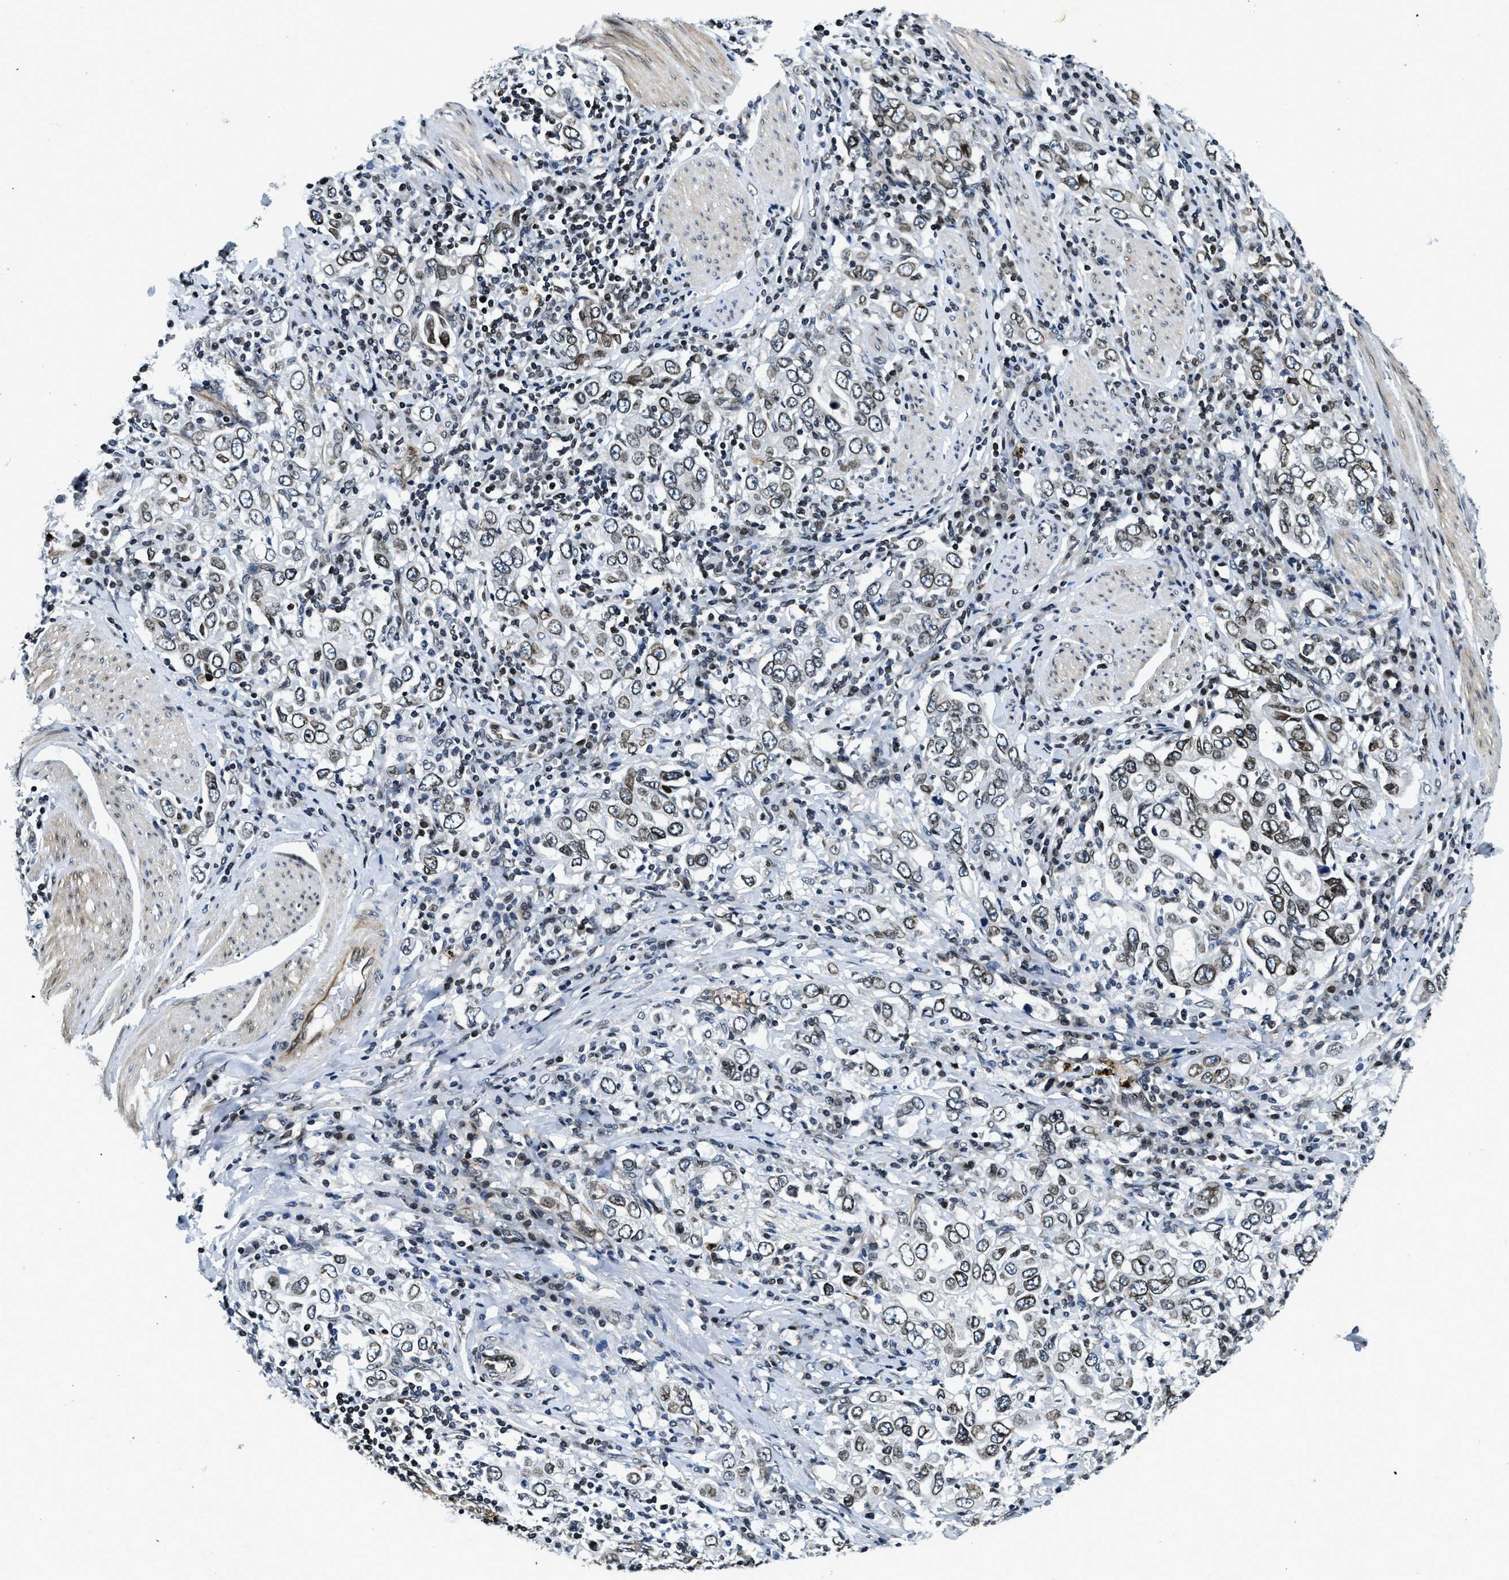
{"staining": {"intensity": "weak", "quantity": ">75%", "location": "nuclear"}, "tissue": "stomach cancer", "cell_type": "Tumor cells", "image_type": "cancer", "snomed": [{"axis": "morphology", "description": "Adenocarcinoma, NOS"}, {"axis": "topography", "description": "Stomach, upper"}], "caption": "Stomach adenocarcinoma stained with DAB immunohistochemistry (IHC) exhibits low levels of weak nuclear staining in about >75% of tumor cells.", "gene": "ZC3HC1", "patient": {"sex": "male", "age": 62}}